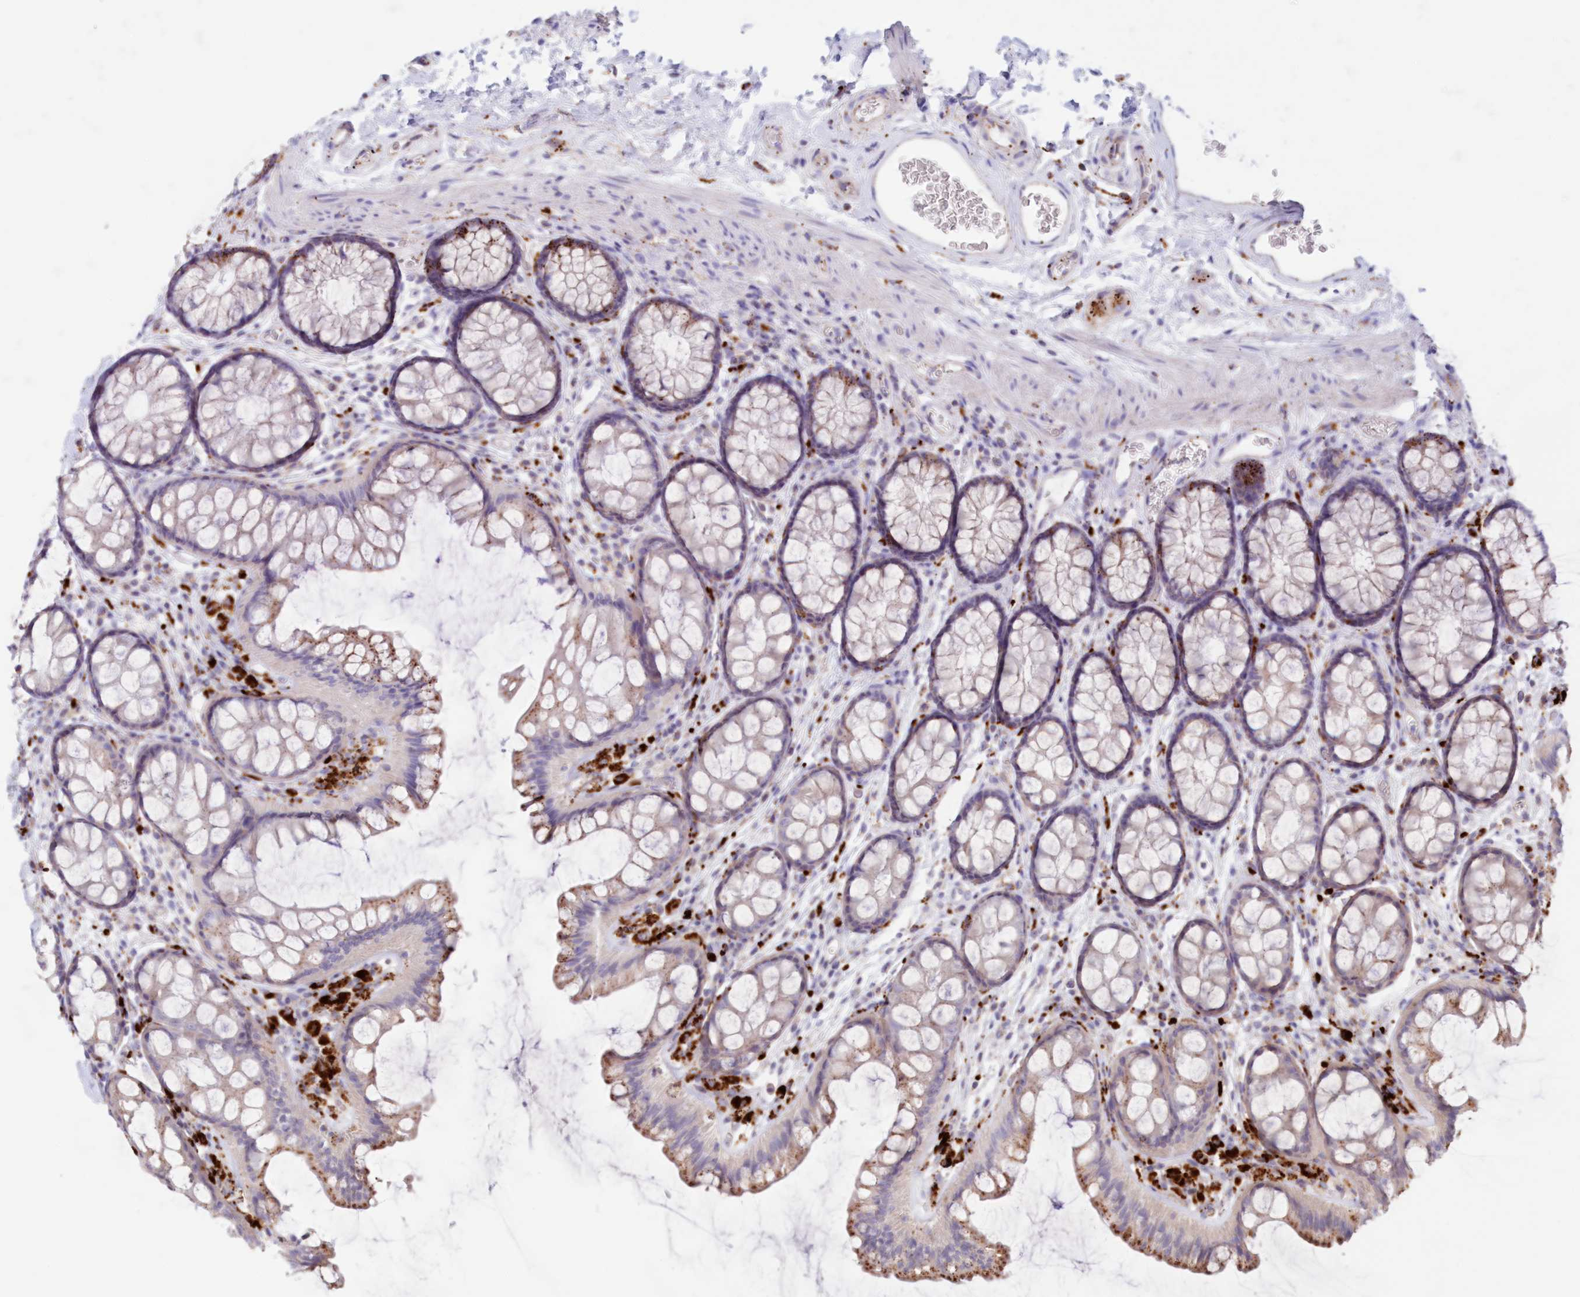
{"staining": {"intensity": "moderate", "quantity": "<25%", "location": "cytoplasmic/membranous"}, "tissue": "colon", "cell_type": "Endothelial cells", "image_type": "normal", "snomed": [{"axis": "morphology", "description": "Normal tissue, NOS"}, {"axis": "topography", "description": "Colon"}], "caption": "The histopathology image demonstrates staining of benign colon, revealing moderate cytoplasmic/membranous protein staining (brown color) within endothelial cells.", "gene": "TPP1", "patient": {"sex": "female", "age": 82}}